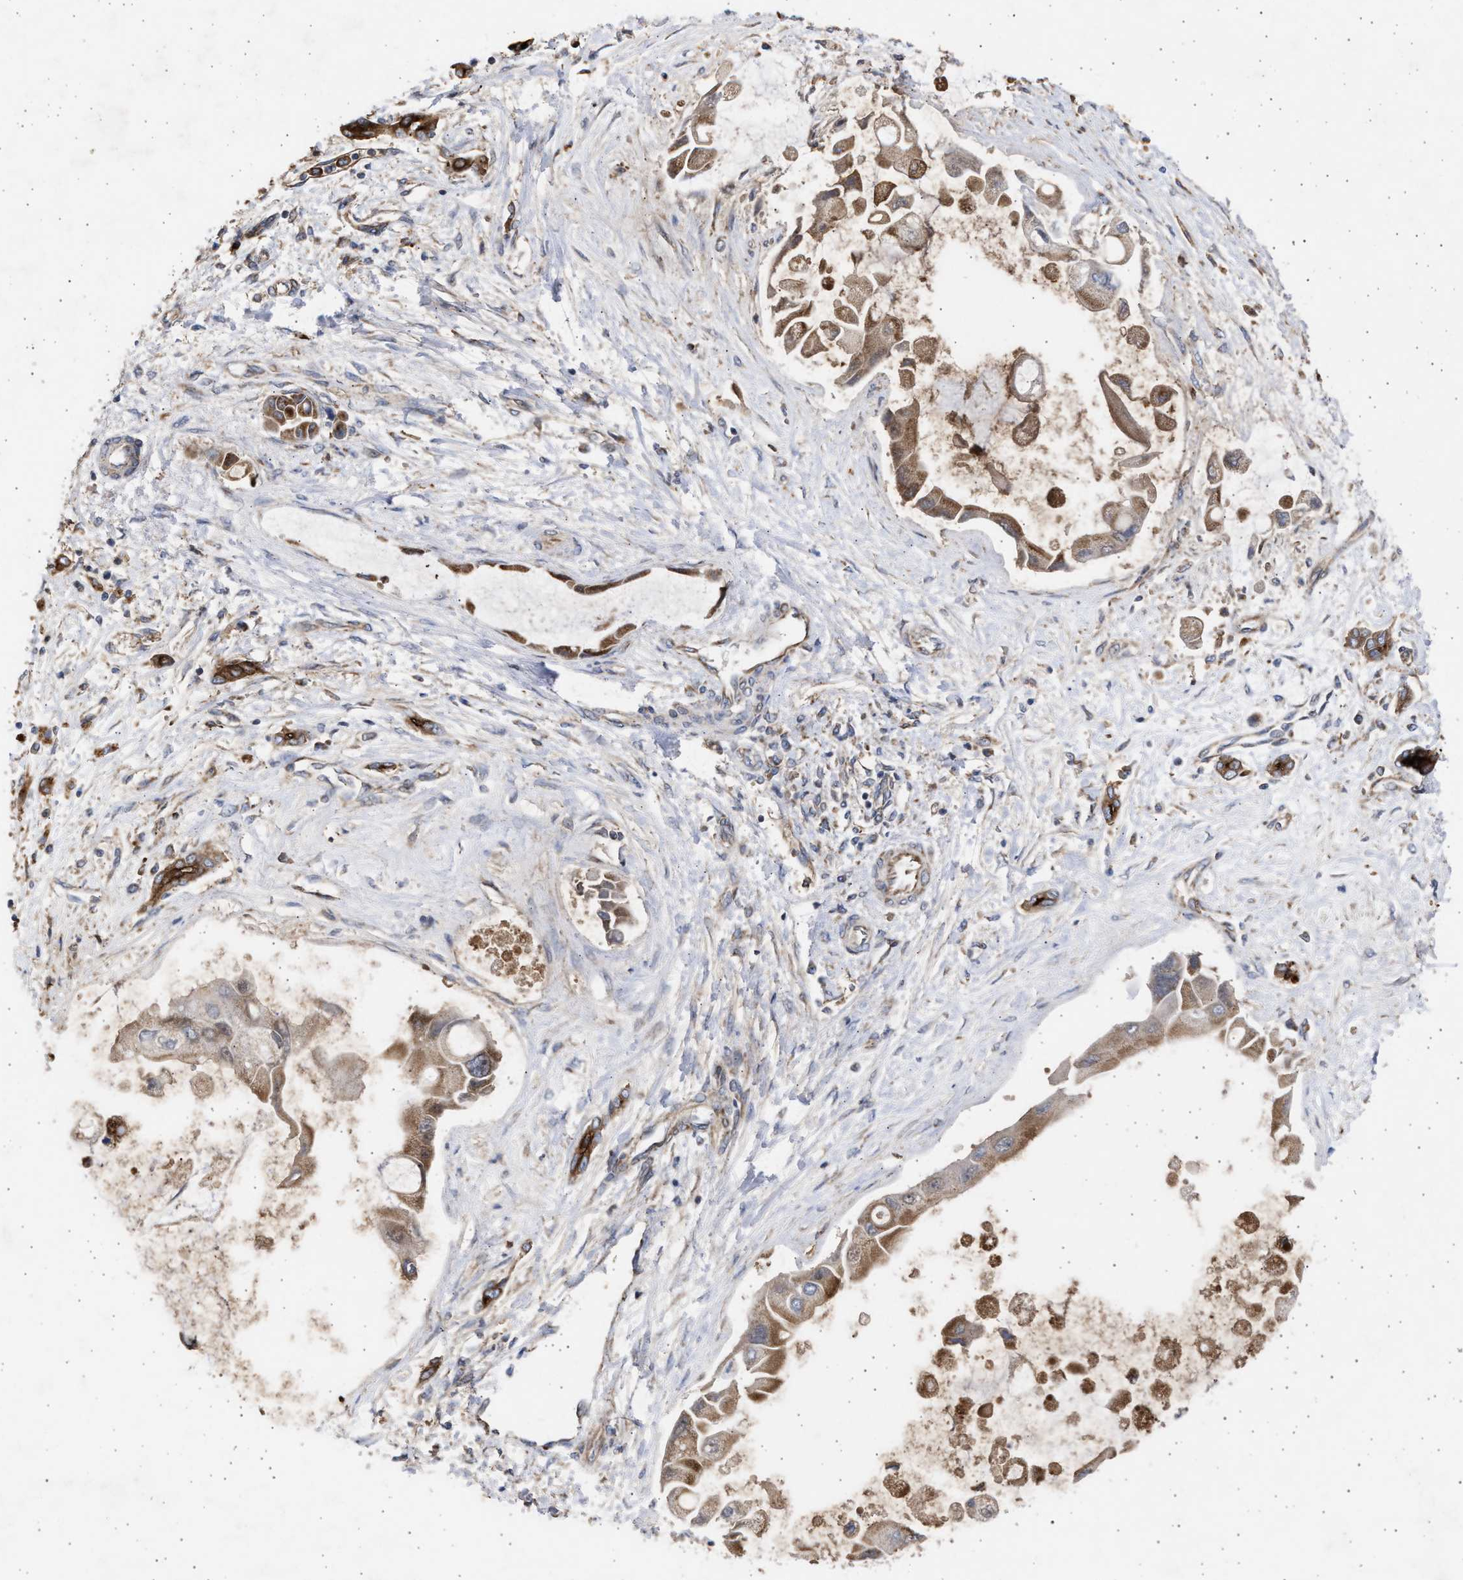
{"staining": {"intensity": "strong", "quantity": ">75%", "location": "cytoplasmic/membranous"}, "tissue": "liver cancer", "cell_type": "Tumor cells", "image_type": "cancer", "snomed": [{"axis": "morphology", "description": "Cholangiocarcinoma"}, {"axis": "topography", "description": "Liver"}], "caption": "Immunohistochemical staining of liver cancer (cholangiocarcinoma) demonstrates high levels of strong cytoplasmic/membranous protein expression in about >75% of tumor cells.", "gene": "TTC19", "patient": {"sex": "male", "age": 50}}